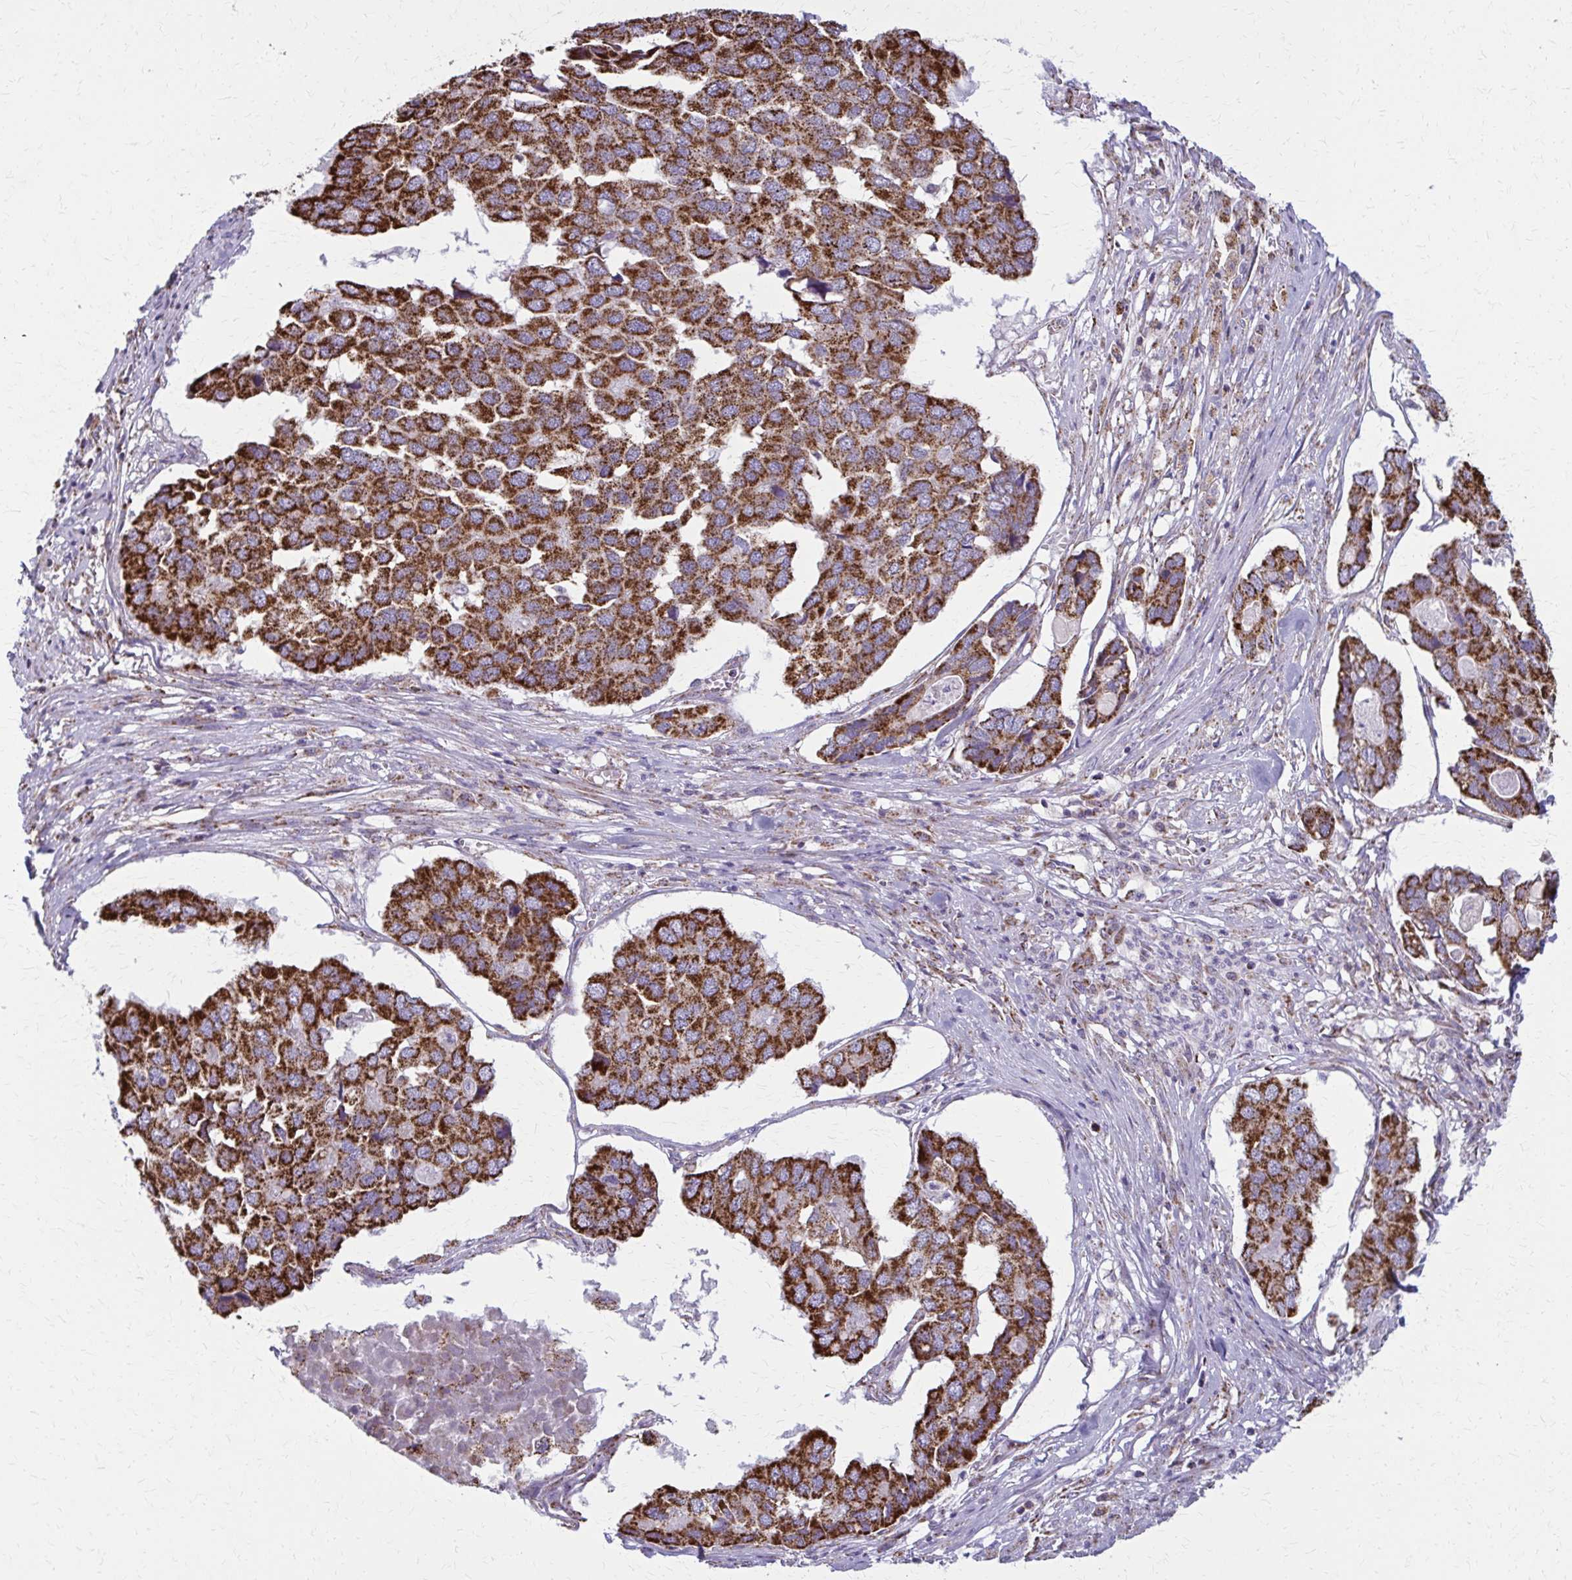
{"staining": {"intensity": "strong", "quantity": ">75%", "location": "cytoplasmic/membranous"}, "tissue": "pancreatic cancer", "cell_type": "Tumor cells", "image_type": "cancer", "snomed": [{"axis": "morphology", "description": "Adenocarcinoma, NOS"}, {"axis": "topography", "description": "Pancreas"}], "caption": "Protein staining of pancreatic cancer tissue reveals strong cytoplasmic/membranous positivity in approximately >75% of tumor cells. (Stains: DAB (3,3'-diaminobenzidine) in brown, nuclei in blue, Microscopy: brightfield microscopy at high magnification).", "gene": "TVP23A", "patient": {"sex": "male", "age": 50}}